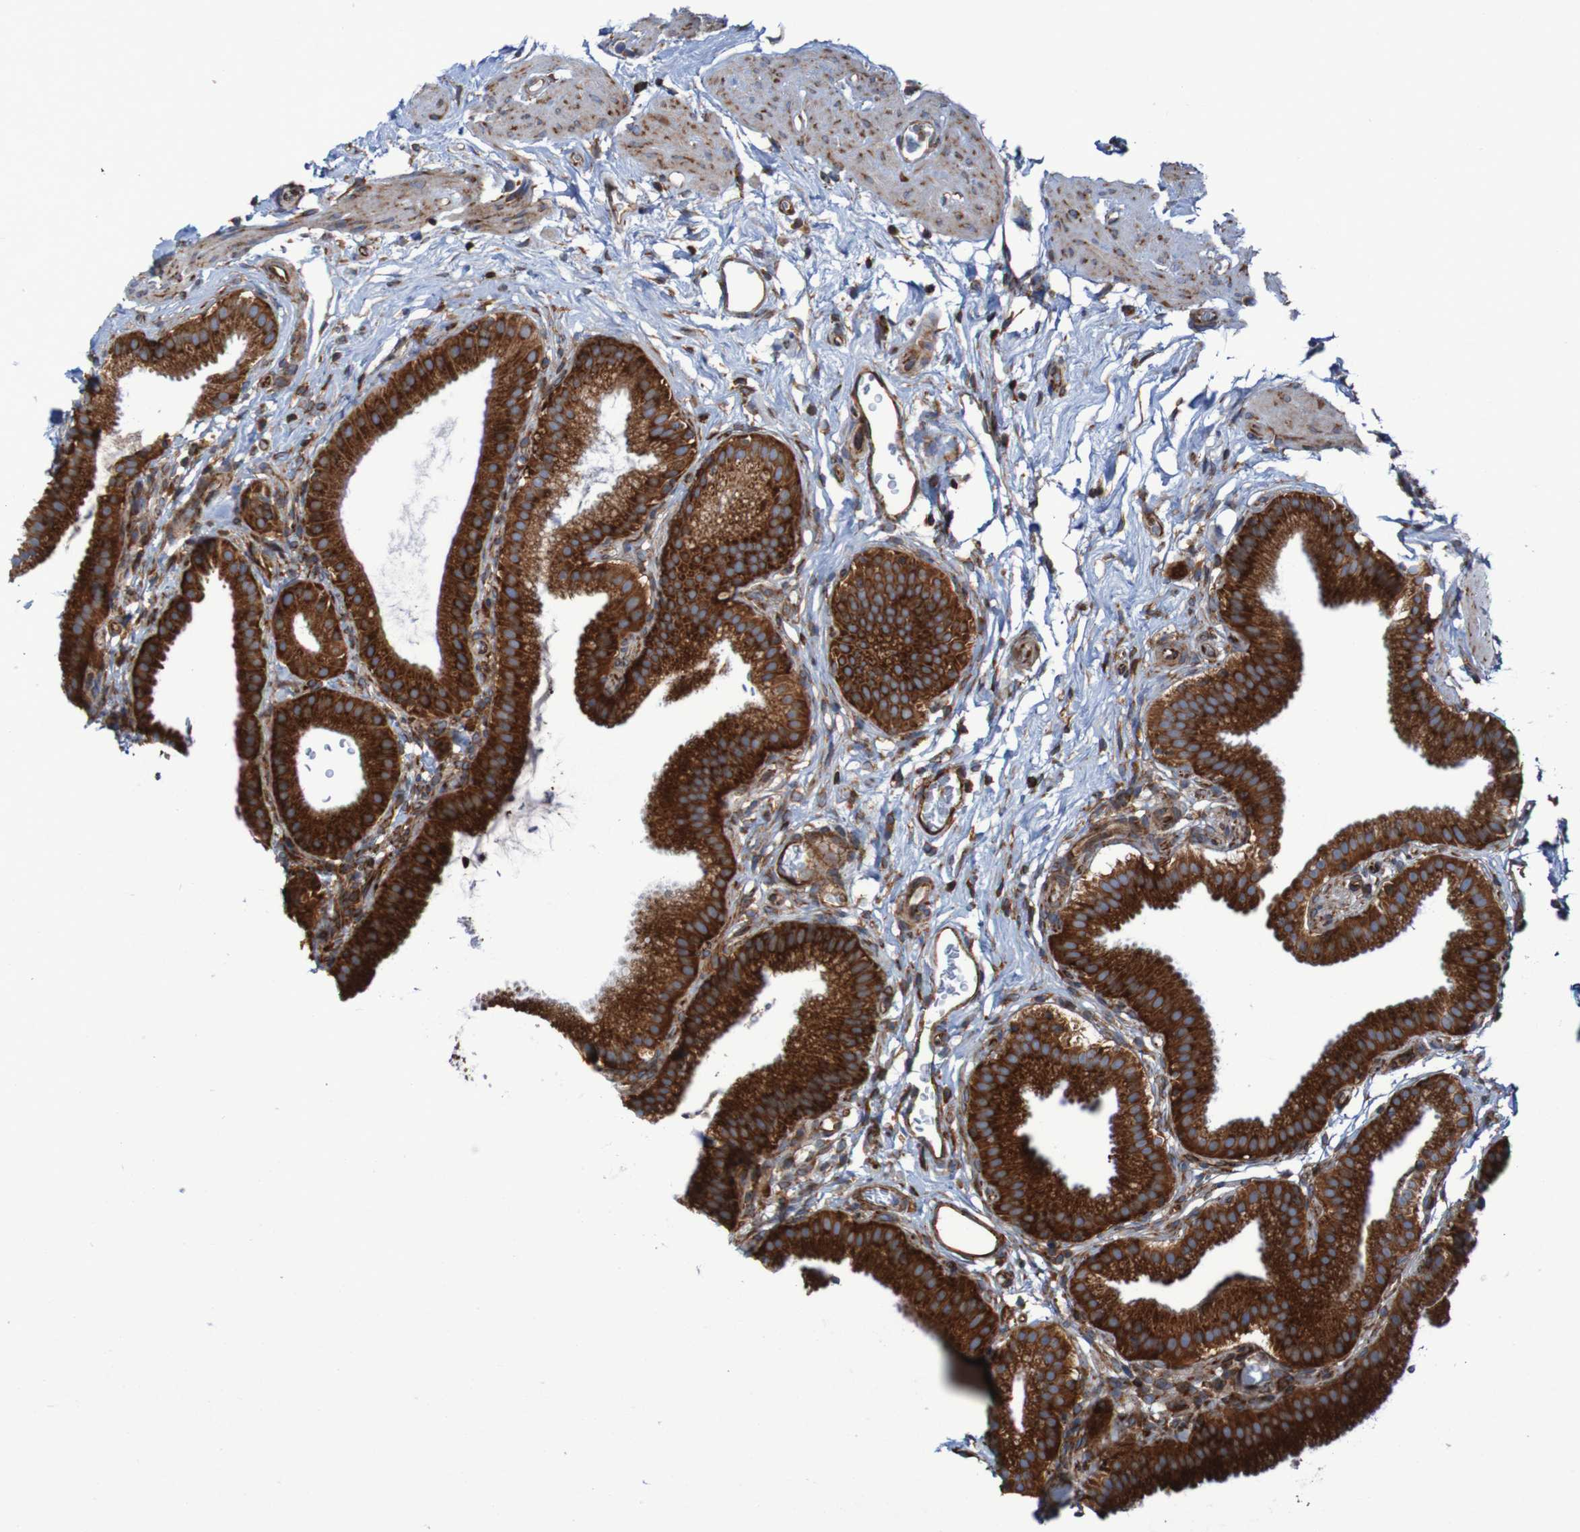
{"staining": {"intensity": "strong", "quantity": ">75%", "location": "cytoplasmic/membranous"}, "tissue": "gallbladder", "cell_type": "Glandular cells", "image_type": "normal", "snomed": [{"axis": "morphology", "description": "Normal tissue, NOS"}, {"axis": "topography", "description": "Gallbladder"}], "caption": "Immunohistochemical staining of unremarkable gallbladder reveals high levels of strong cytoplasmic/membranous staining in approximately >75% of glandular cells. (DAB IHC with brightfield microscopy, high magnification).", "gene": "RPL10", "patient": {"sex": "male", "age": 54}}